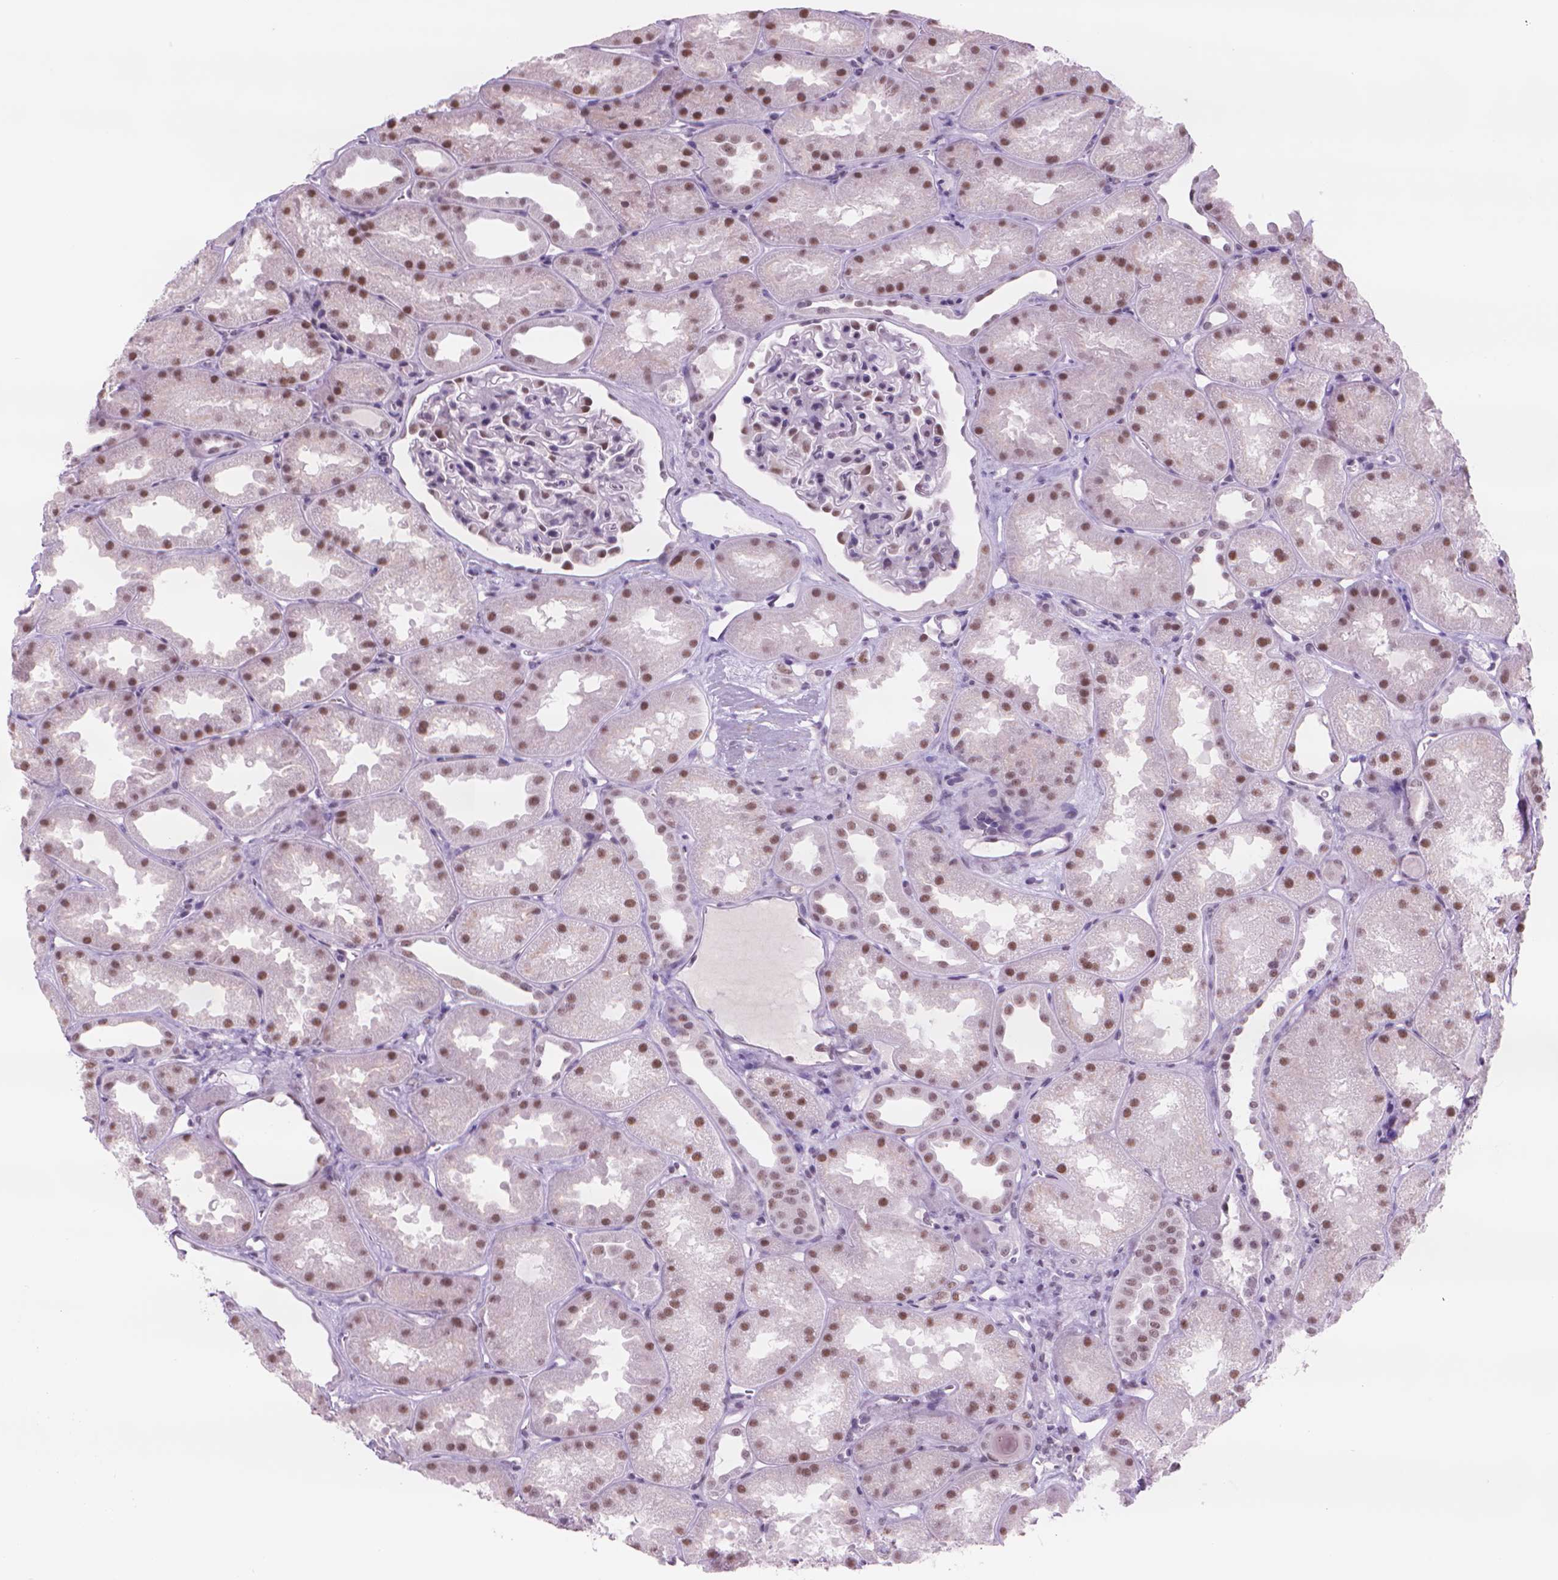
{"staining": {"intensity": "moderate", "quantity": "25%-75%", "location": "nuclear"}, "tissue": "kidney", "cell_type": "Cells in glomeruli", "image_type": "normal", "snomed": [{"axis": "morphology", "description": "Normal tissue, NOS"}, {"axis": "topography", "description": "Kidney"}], "caption": "Immunohistochemistry (IHC) photomicrograph of normal human kidney stained for a protein (brown), which demonstrates medium levels of moderate nuclear staining in about 25%-75% of cells in glomeruli.", "gene": "POLR3D", "patient": {"sex": "male", "age": 61}}